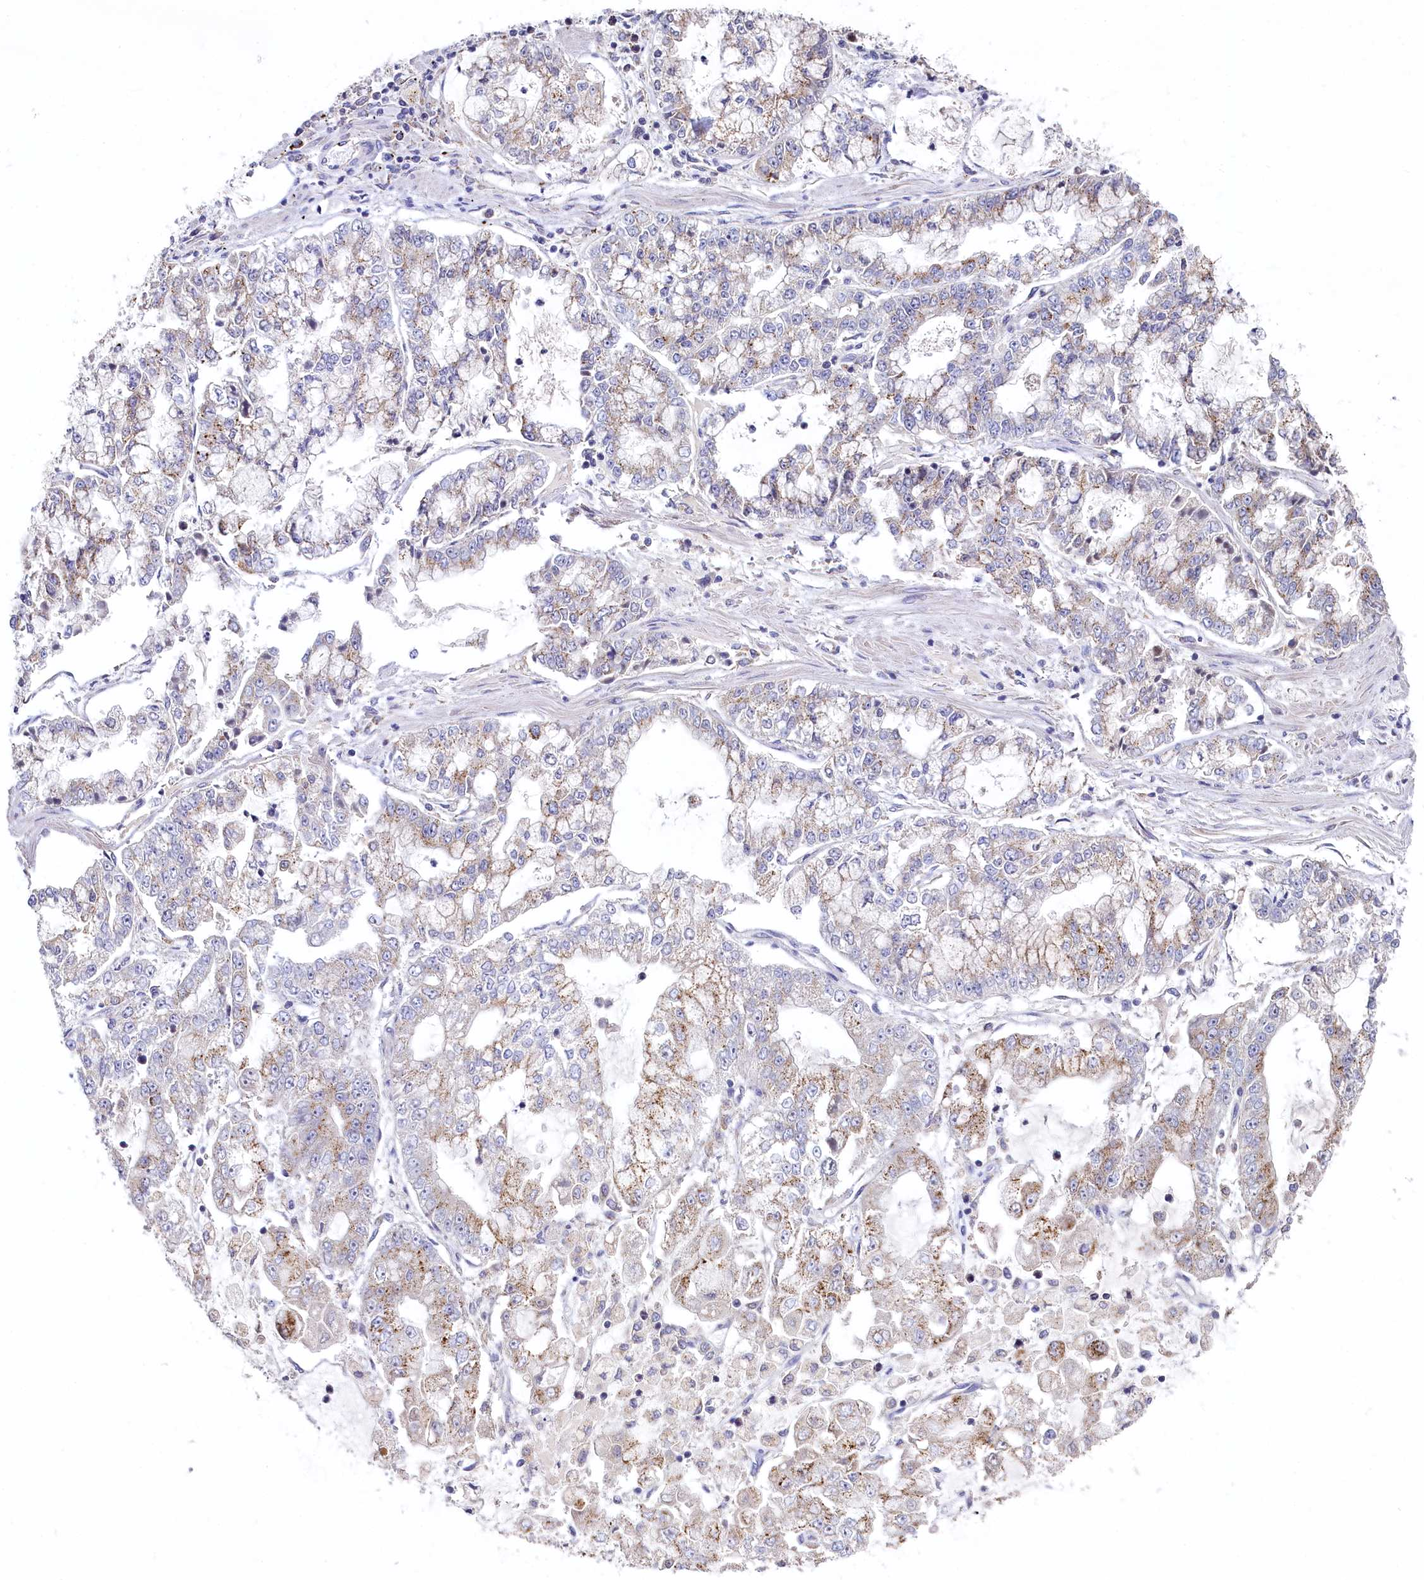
{"staining": {"intensity": "moderate", "quantity": "25%-75%", "location": "cytoplasmic/membranous"}, "tissue": "stomach cancer", "cell_type": "Tumor cells", "image_type": "cancer", "snomed": [{"axis": "morphology", "description": "Adenocarcinoma, NOS"}, {"axis": "topography", "description": "Stomach"}], "caption": "Protein expression analysis of adenocarcinoma (stomach) exhibits moderate cytoplasmic/membranous expression in about 25%-75% of tumor cells.", "gene": "SPINK9", "patient": {"sex": "male", "age": 76}}